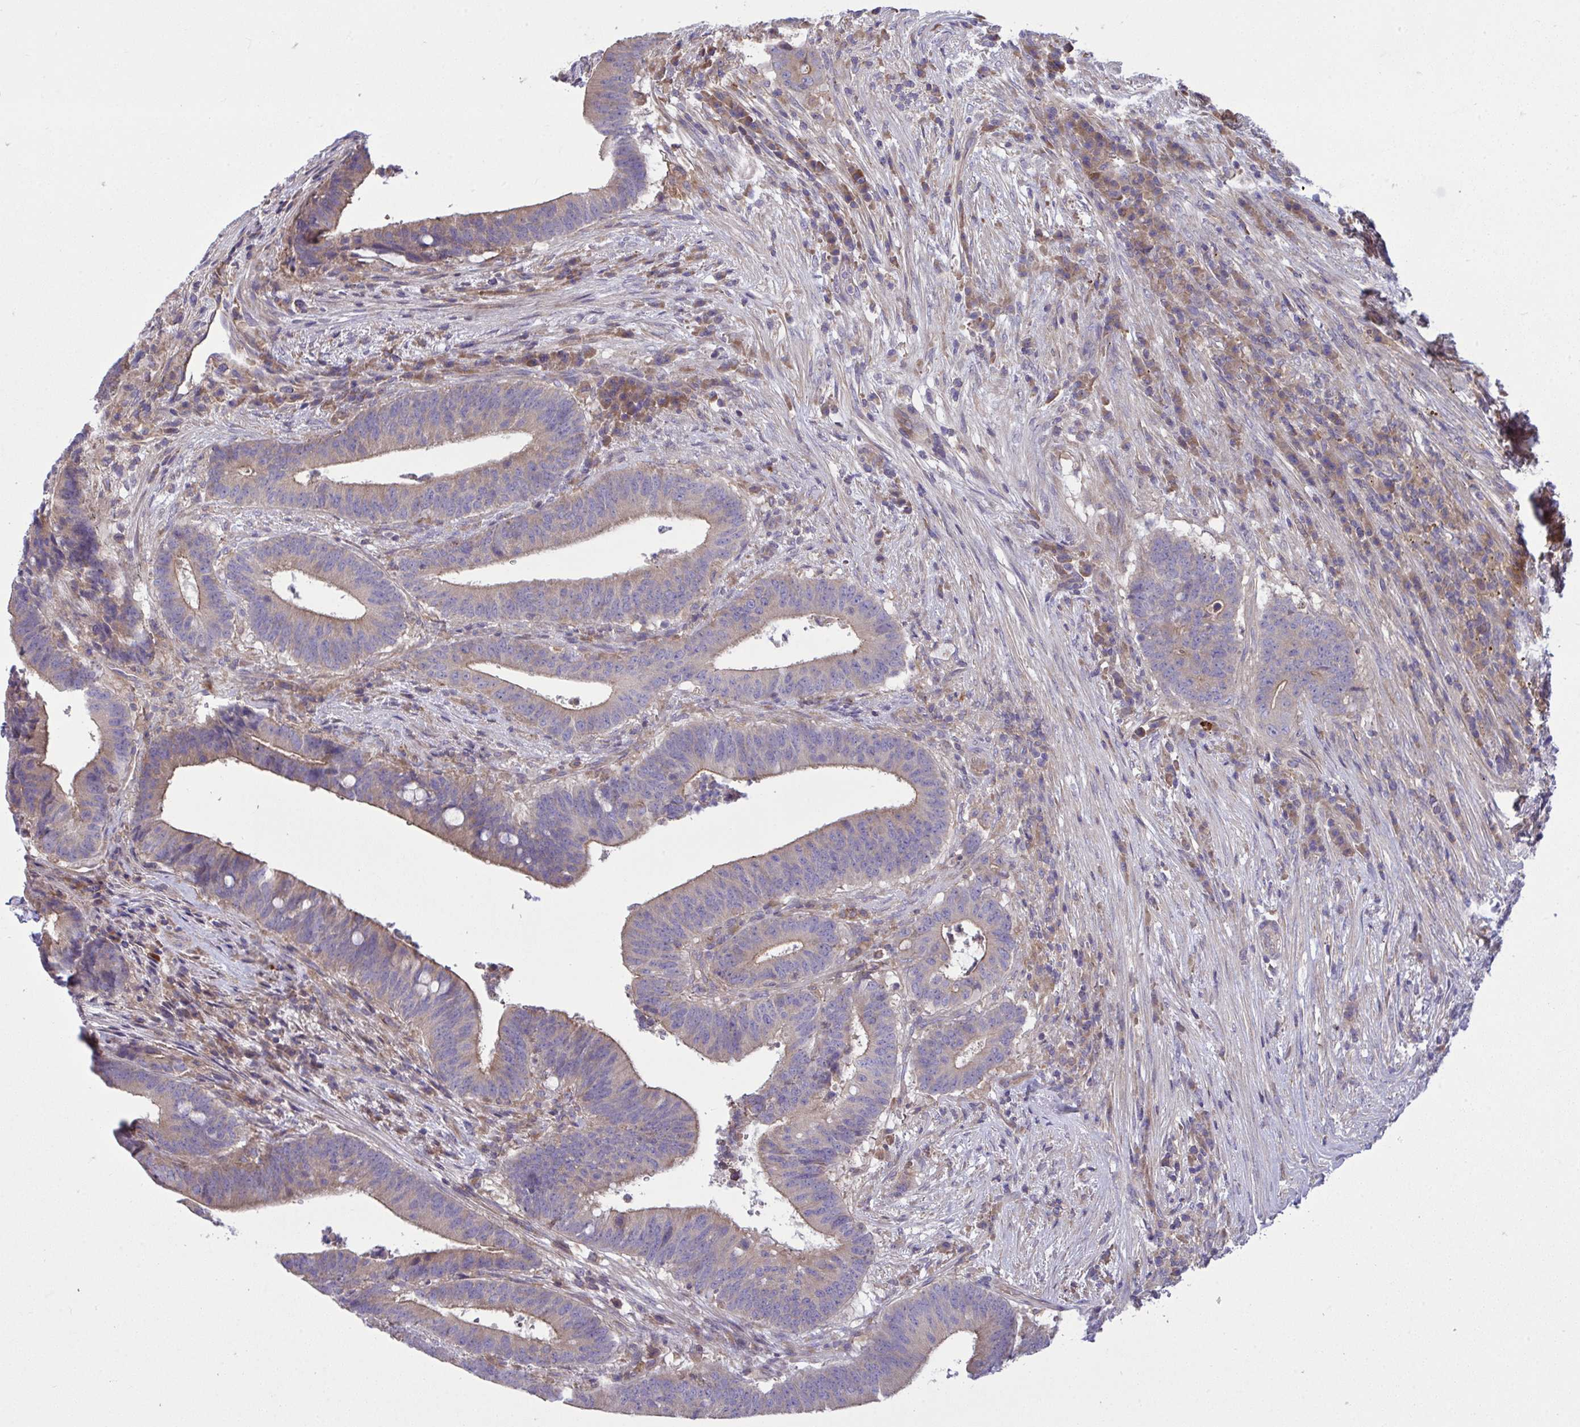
{"staining": {"intensity": "weak", "quantity": "25%-75%", "location": "cytoplasmic/membranous"}, "tissue": "colorectal cancer", "cell_type": "Tumor cells", "image_type": "cancer", "snomed": [{"axis": "morphology", "description": "Adenocarcinoma, NOS"}, {"axis": "topography", "description": "Colon"}], "caption": "Colorectal cancer (adenocarcinoma) stained with immunohistochemistry exhibits weak cytoplasmic/membranous expression in about 25%-75% of tumor cells.", "gene": "GRB14", "patient": {"sex": "female", "age": 43}}